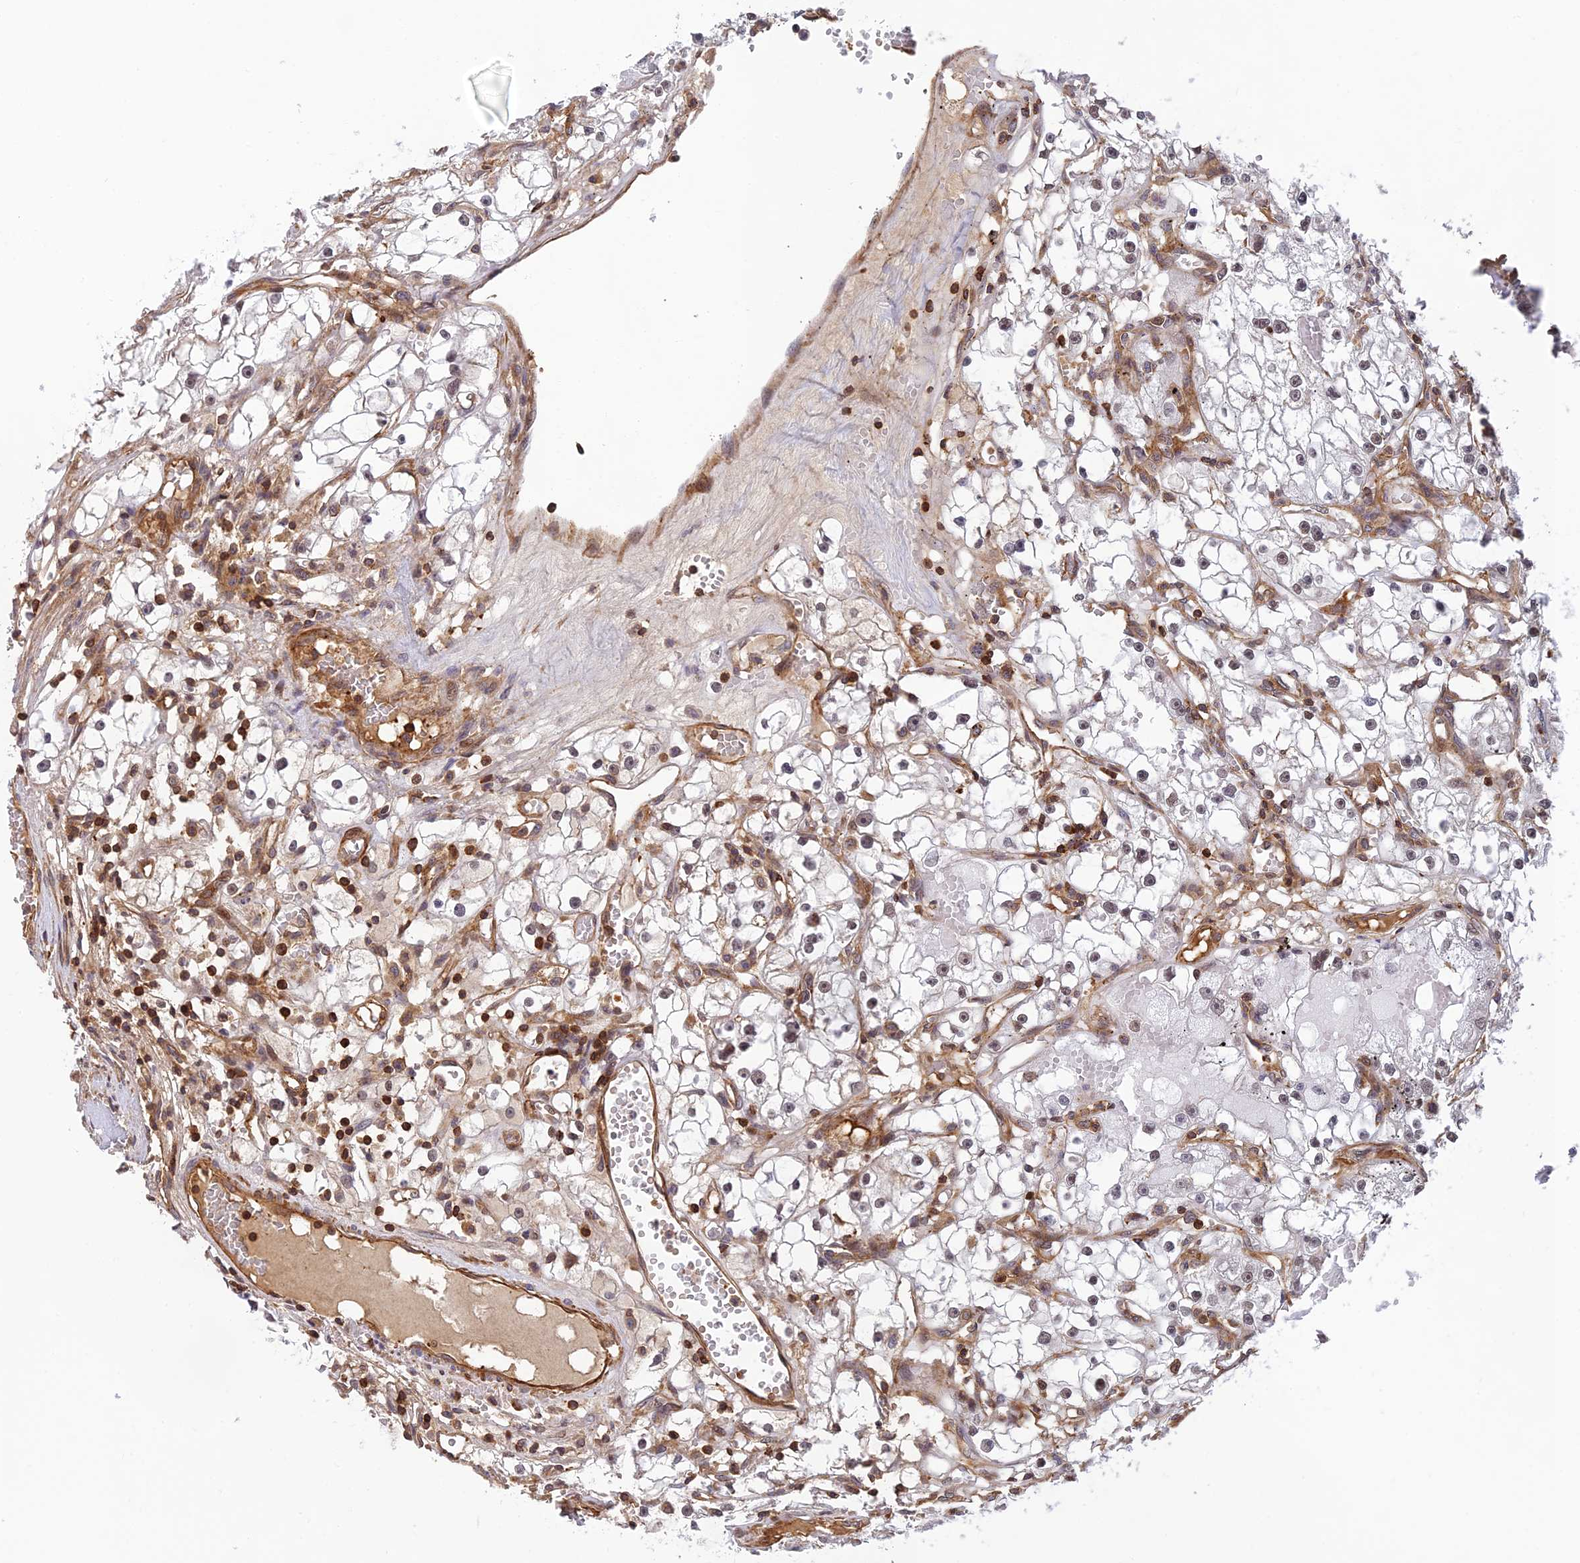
{"staining": {"intensity": "moderate", "quantity": "25%-75%", "location": "cytoplasmic/membranous,nuclear"}, "tissue": "renal cancer", "cell_type": "Tumor cells", "image_type": "cancer", "snomed": [{"axis": "morphology", "description": "Adenocarcinoma, NOS"}, {"axis": "topography", "description": "Kidney"}], "caption": "Renal cancer (adenocarcinoma) stained with a brown dye exhibits moderate cytoplasmic/membranous and nuclear positive staining in approximately 25%-75% of tumor cells.", "gene": "OSBPL1A", "patient": {"sex": "male", "age": 56}}